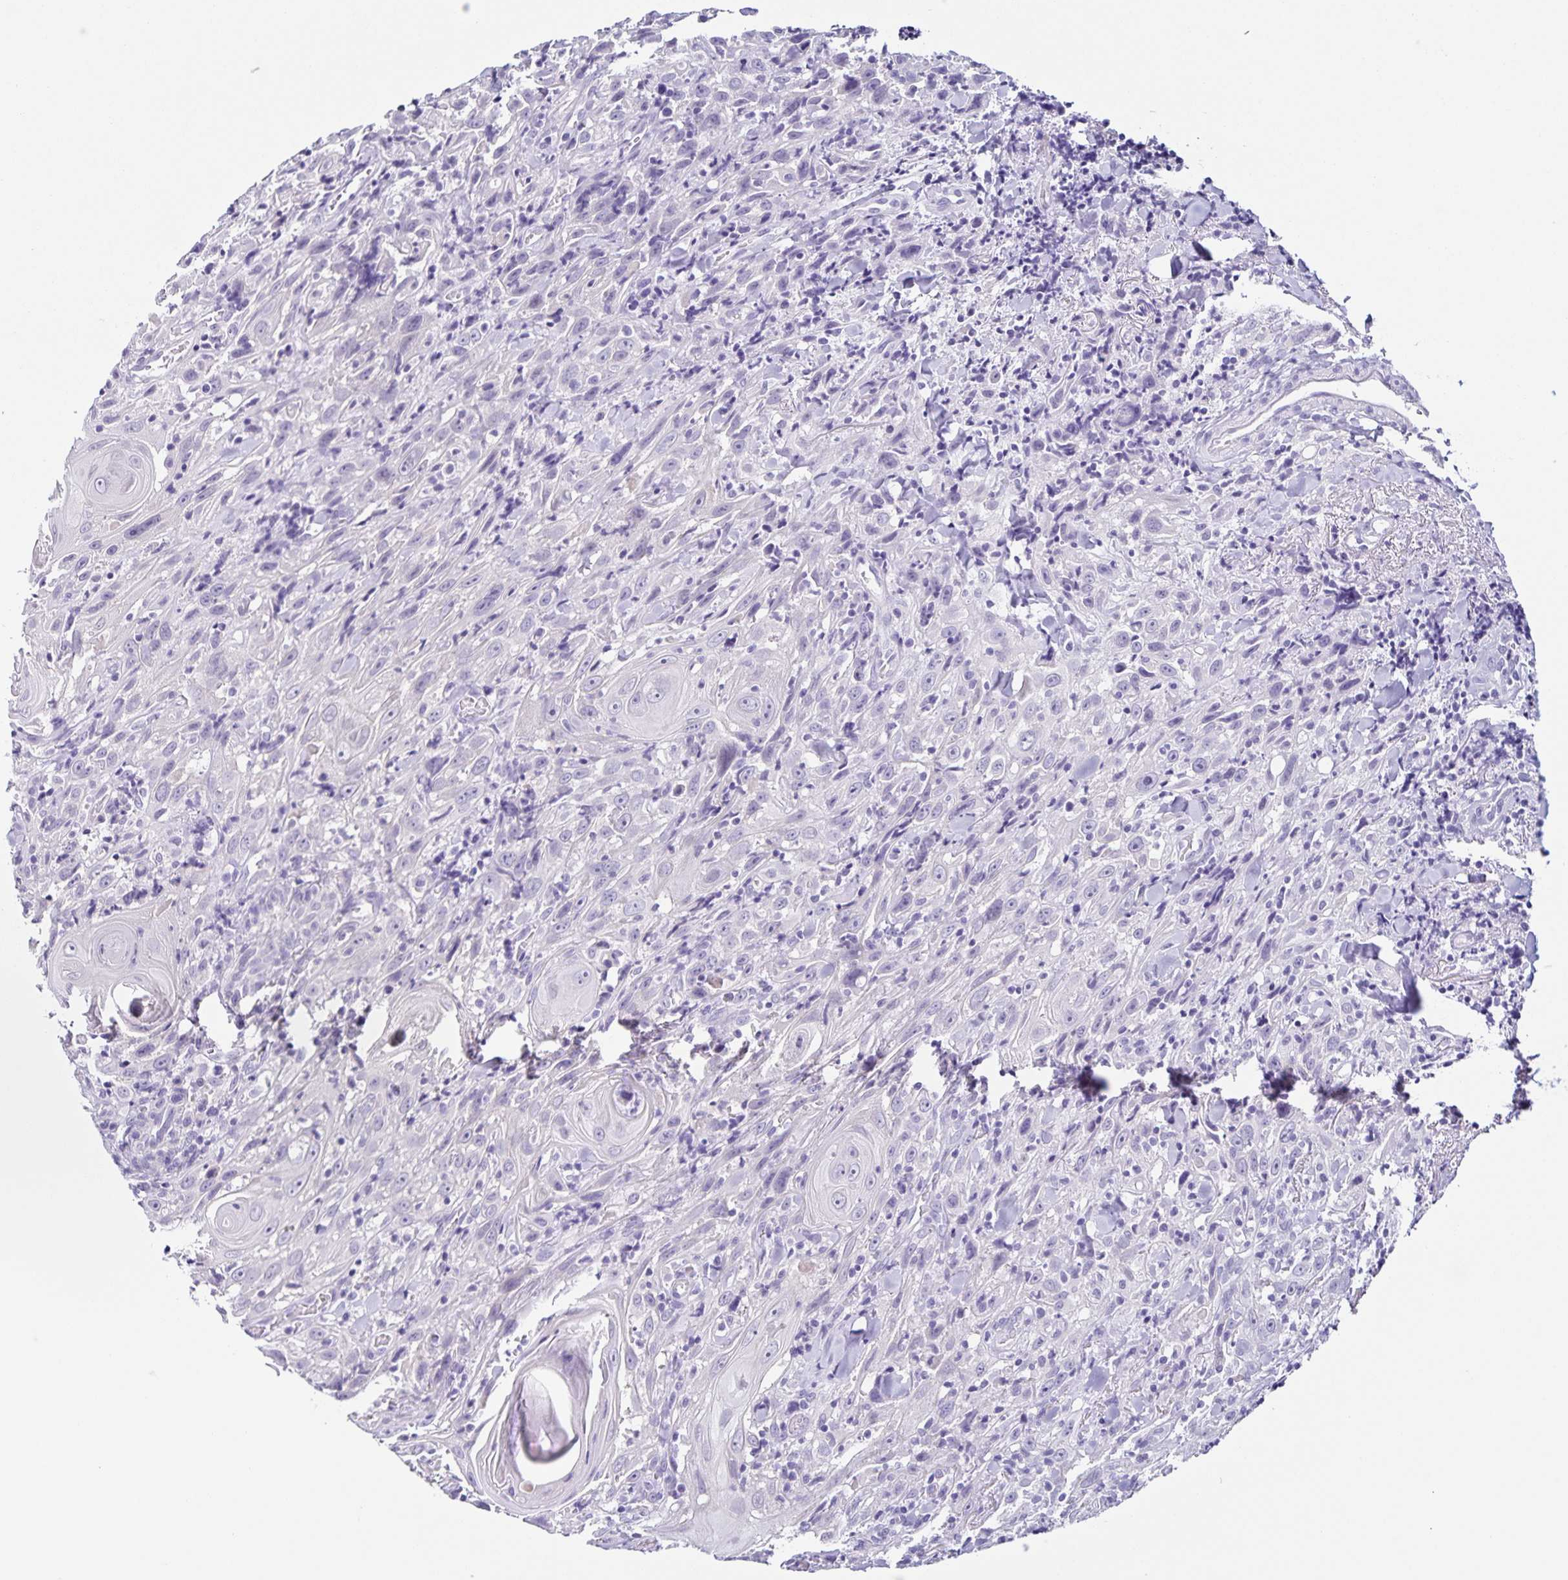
{"staining": {"intensity": "negative", "quantity": "none", "location": "none"}, "tissue": "head and neck cancer", "cell_type": "Tumor cells", "image_type": "cancer", "snomed": [{"axis": "morphology", "description": "Squamous cell carcinoma, NOS"}, {"axis": "topography", "description": "Head-Neck"}], "caption": "Head and neck cancer was stained to show a protein in brown. There is no significant positivity in tumor cells.", "gene": "SLC12A3", "patient": {"sex": "female", "age": 95}}